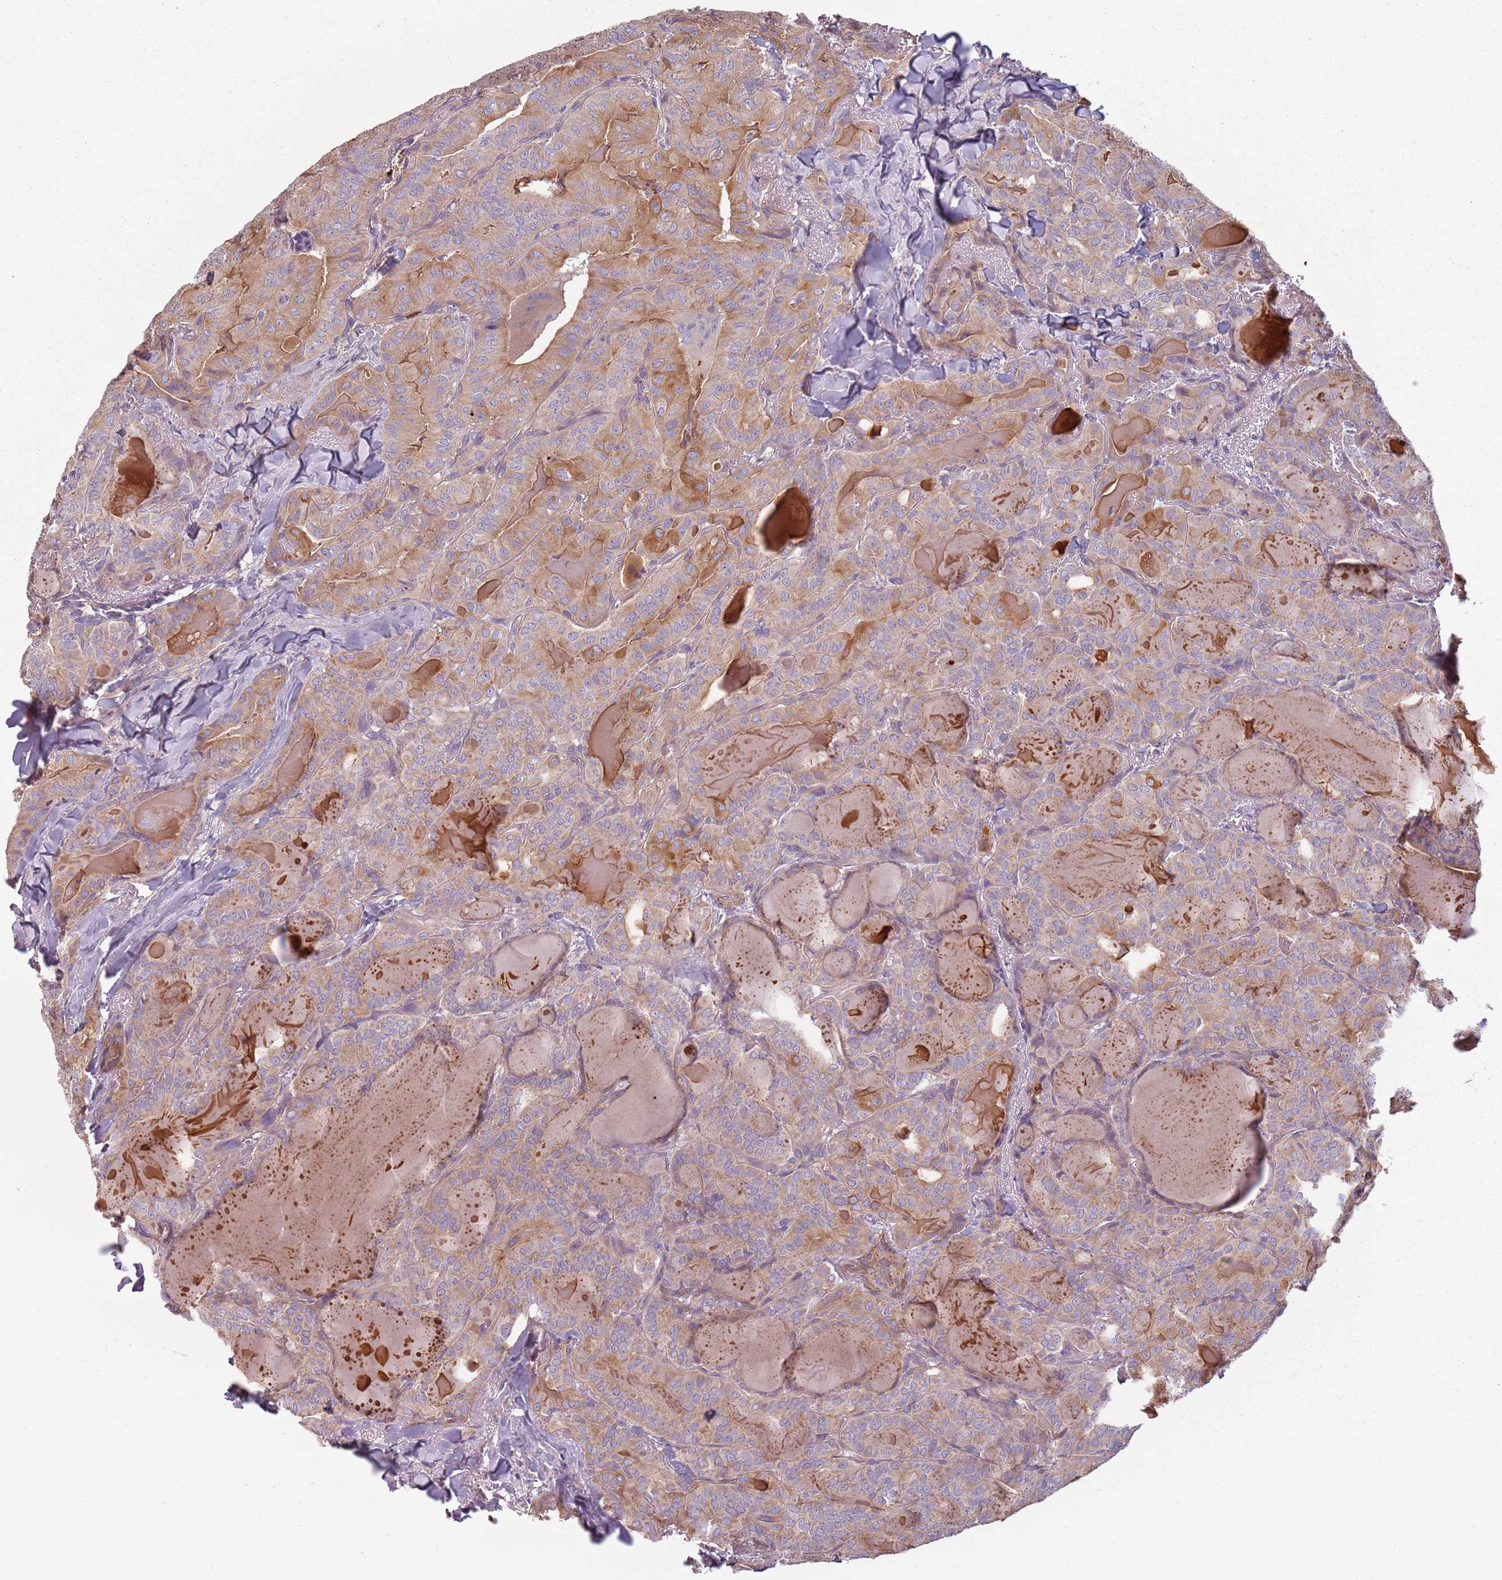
{"staining": {"intensity": "moderate", "quantity": "<25%", "location": "cytoplasmic/membranous"}, "tissue": "thyroid cancer", "cell_type": "Tumor cells", "image_type": "cancer", "snomed": [{"axis": "morphology", "description": "Papillary adenocarcinoma, NOS"}, {"axis": "topography", "description": "Thyroid gland"}], "caption": "Papillary adenocarcinoma (thyroid) stained for a protein exhibits moderate cytoplasmic/membranous positivity in tumor cells. (IHC, brightfield microscopy, high magnification).", "gene": "TLCD2", "patient": {"sex": "female", "age": 68}}